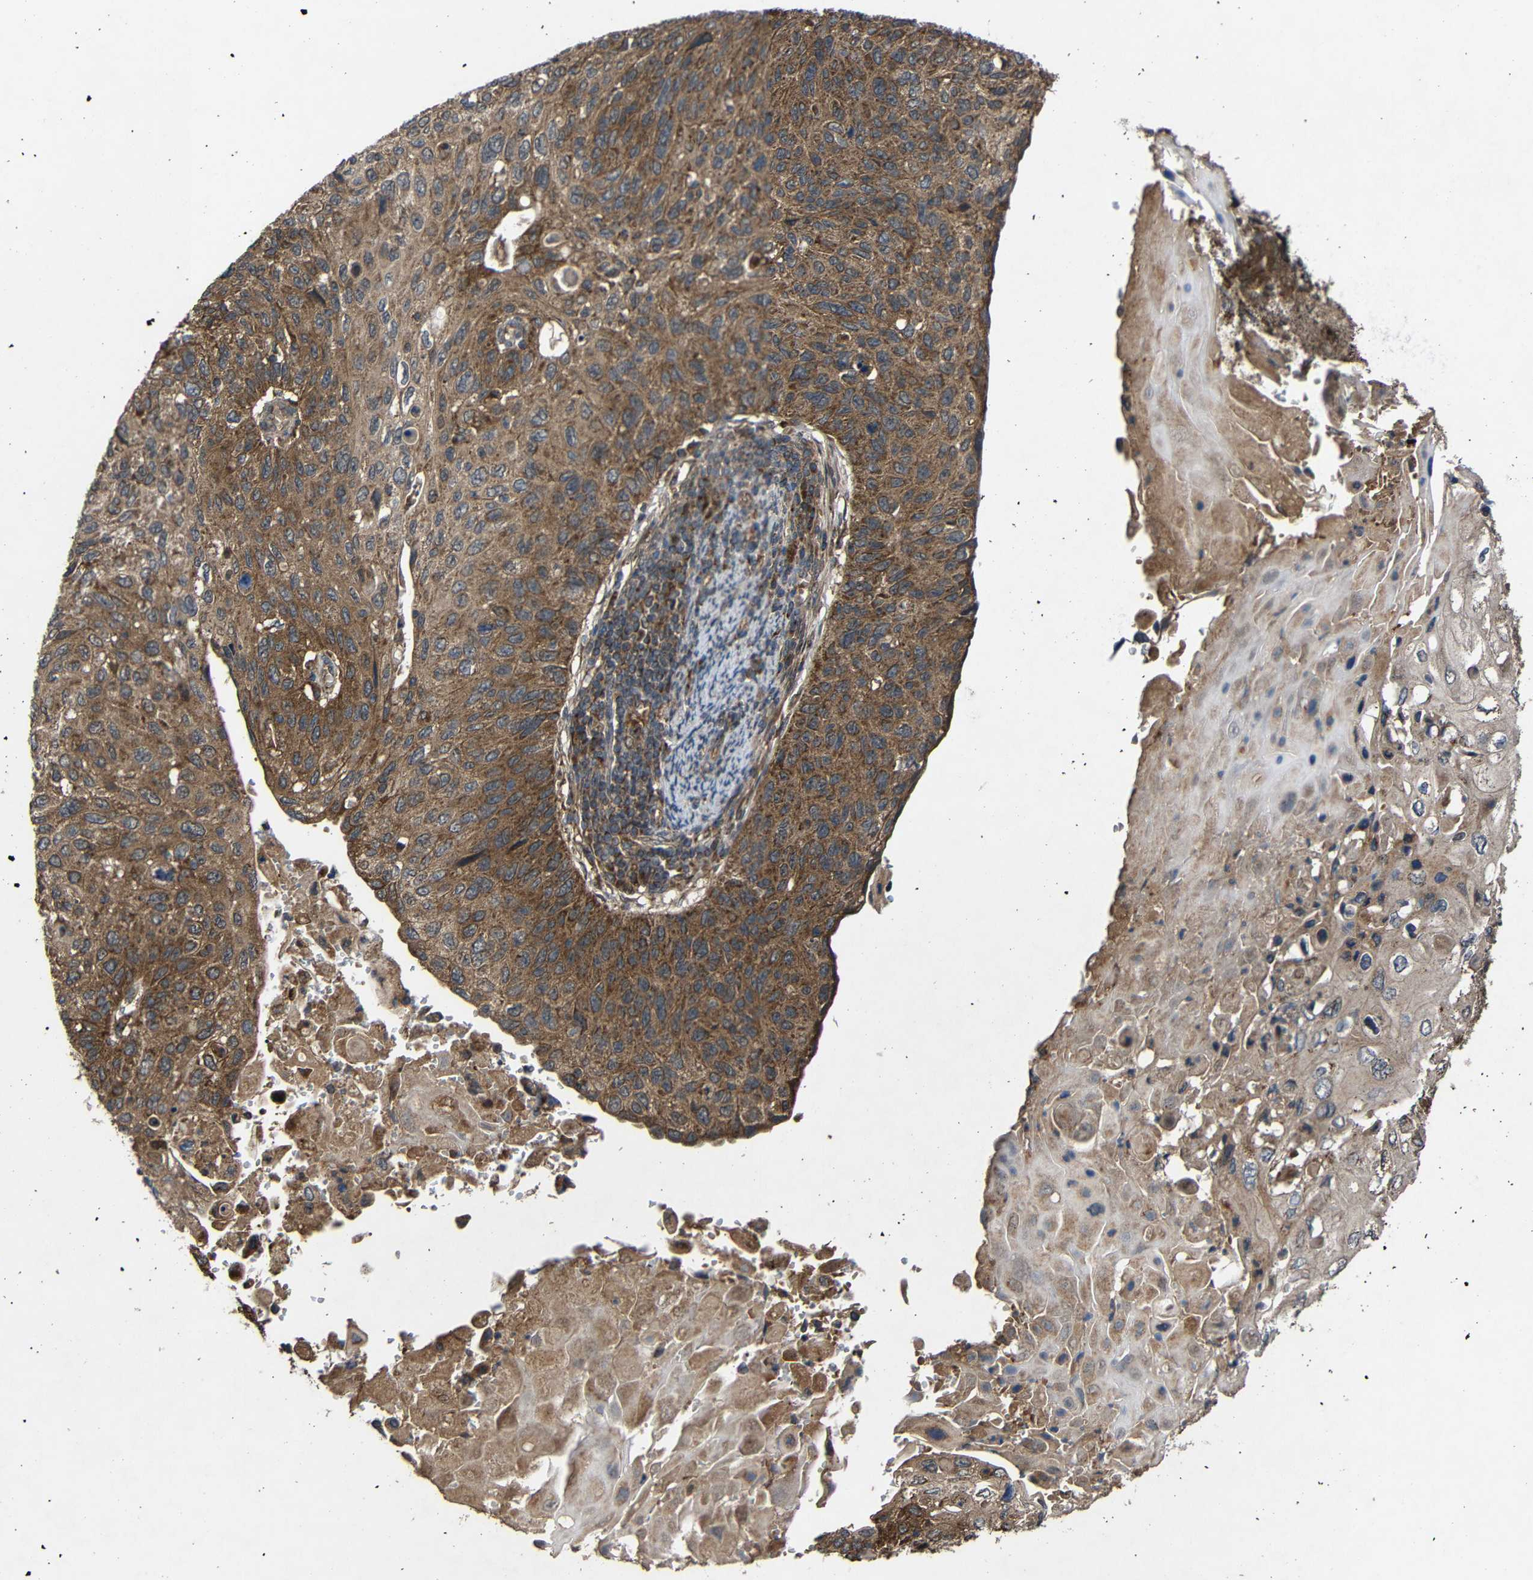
{"staining": {"intensity": "strong", "quantity": ">75%", "location": "cytoplasmic/membranous"}, "tissue": "cervical cancer", "cell_type": "Tumor cells", "image_type": "cancer", "snomed": [{"axis": "morphology", "description": "Squamous cell carcinoma, NOS"}, {"axis": "topography", "description": "Cervix"}], "caption": "Immunohistochemical staining of human cervical cancer (squamous cell carcinoma) reveals high levels of strong cytoplasmic/membranous positivity in about >75% of tumor cells.", "gene": "C1GALT1", "patient": {"sex": "female", "age": 70}}